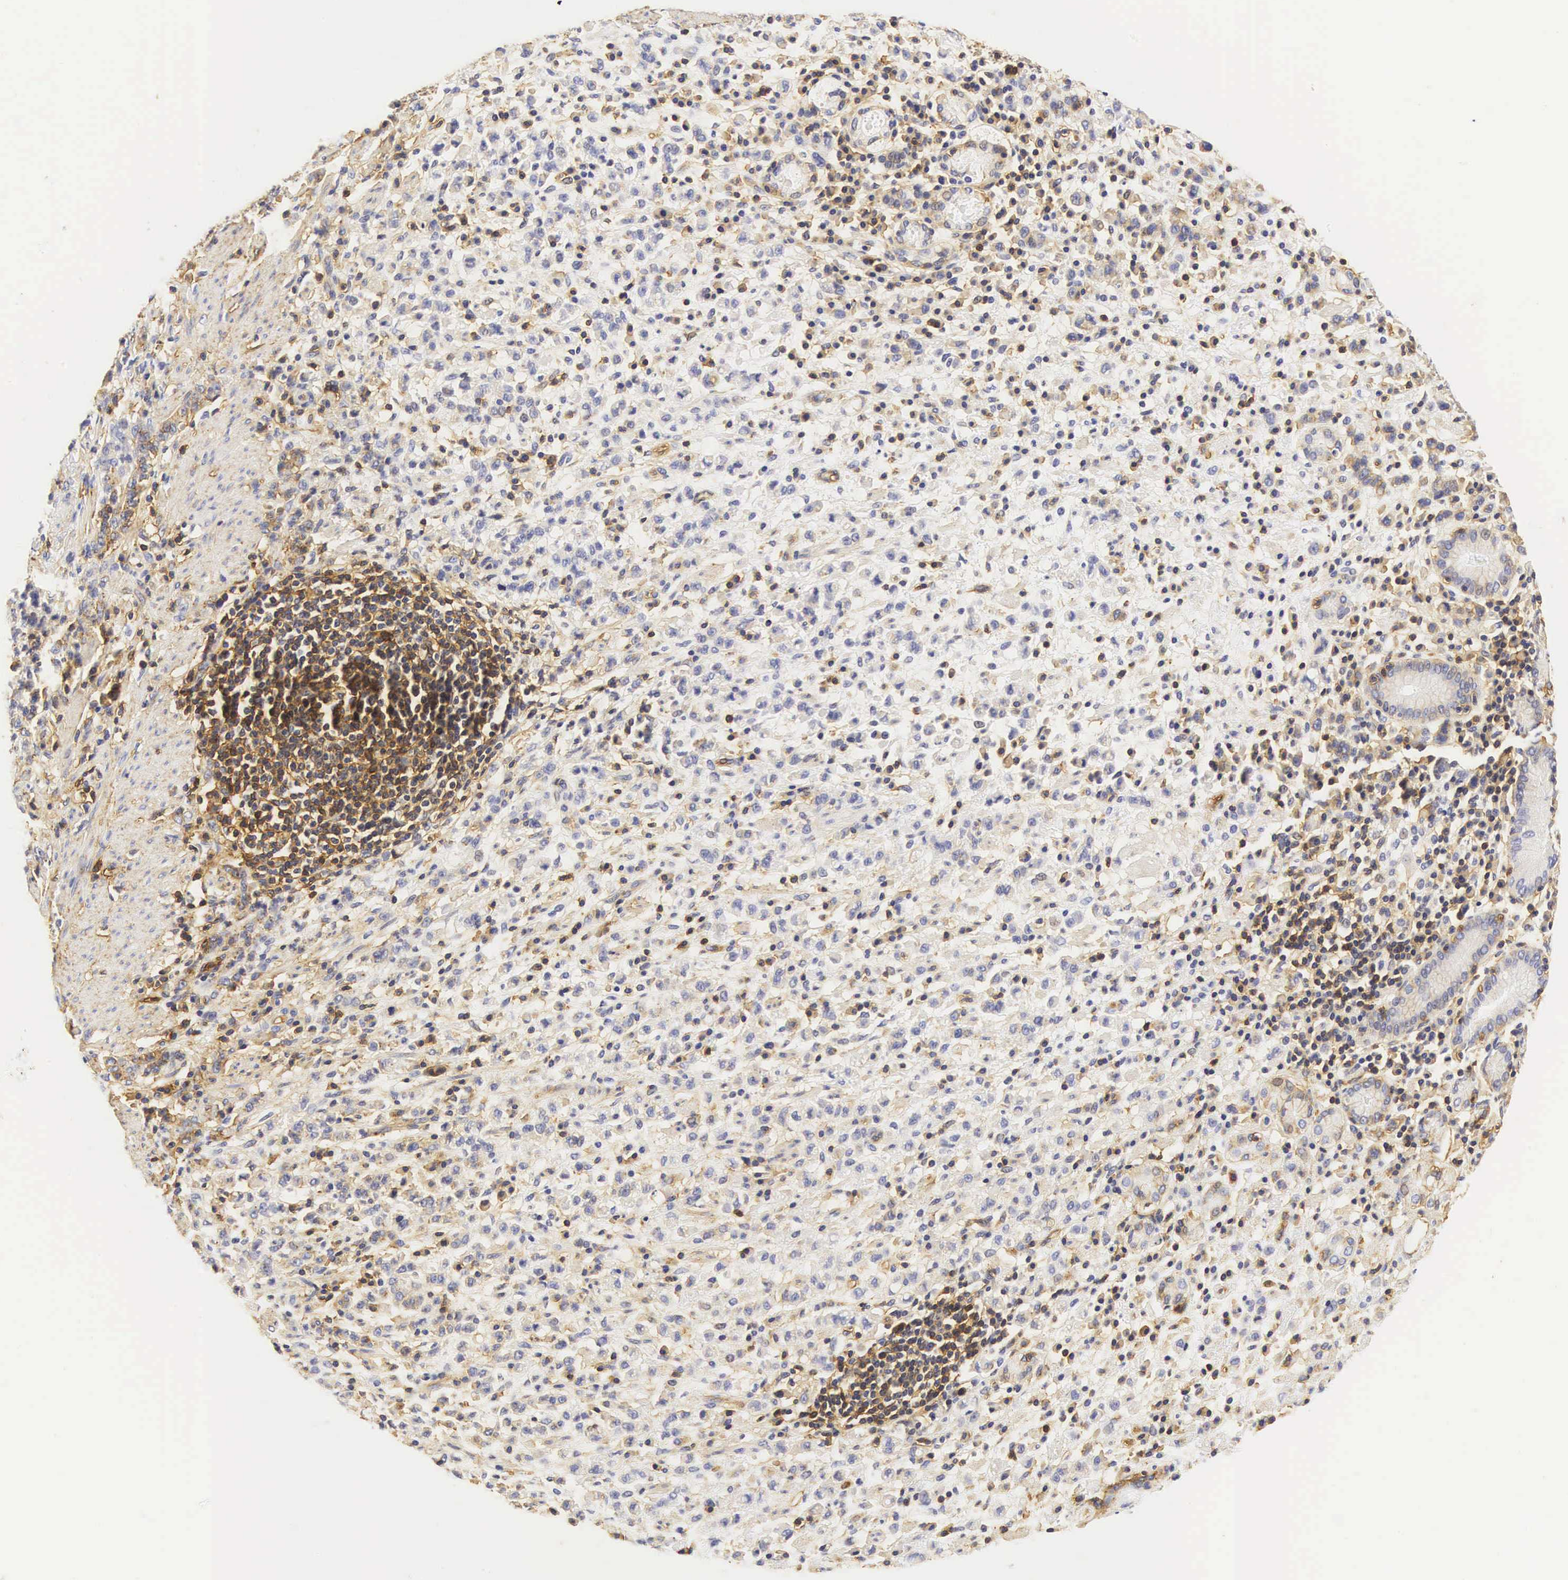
{"staining": {"intensity": "weak", "quantity": "<25%", "location": "cytoplasmic/membranous"}, "tissue": "stomach cancer", "cell_type": "Tumor cells", "image_type": "cancer", "snomed": [{"axis": "morphology", "description": "Adenocarcinoma, NOS"}, {"axis": "topography", "description": "Stomach, lower"}], "caption": "Immunohistochemical staining of stomach cancer demonstrates no significant expression in tumor cells.", "gene": "CD99", "patient": {"sex": "male", "age": 88}}